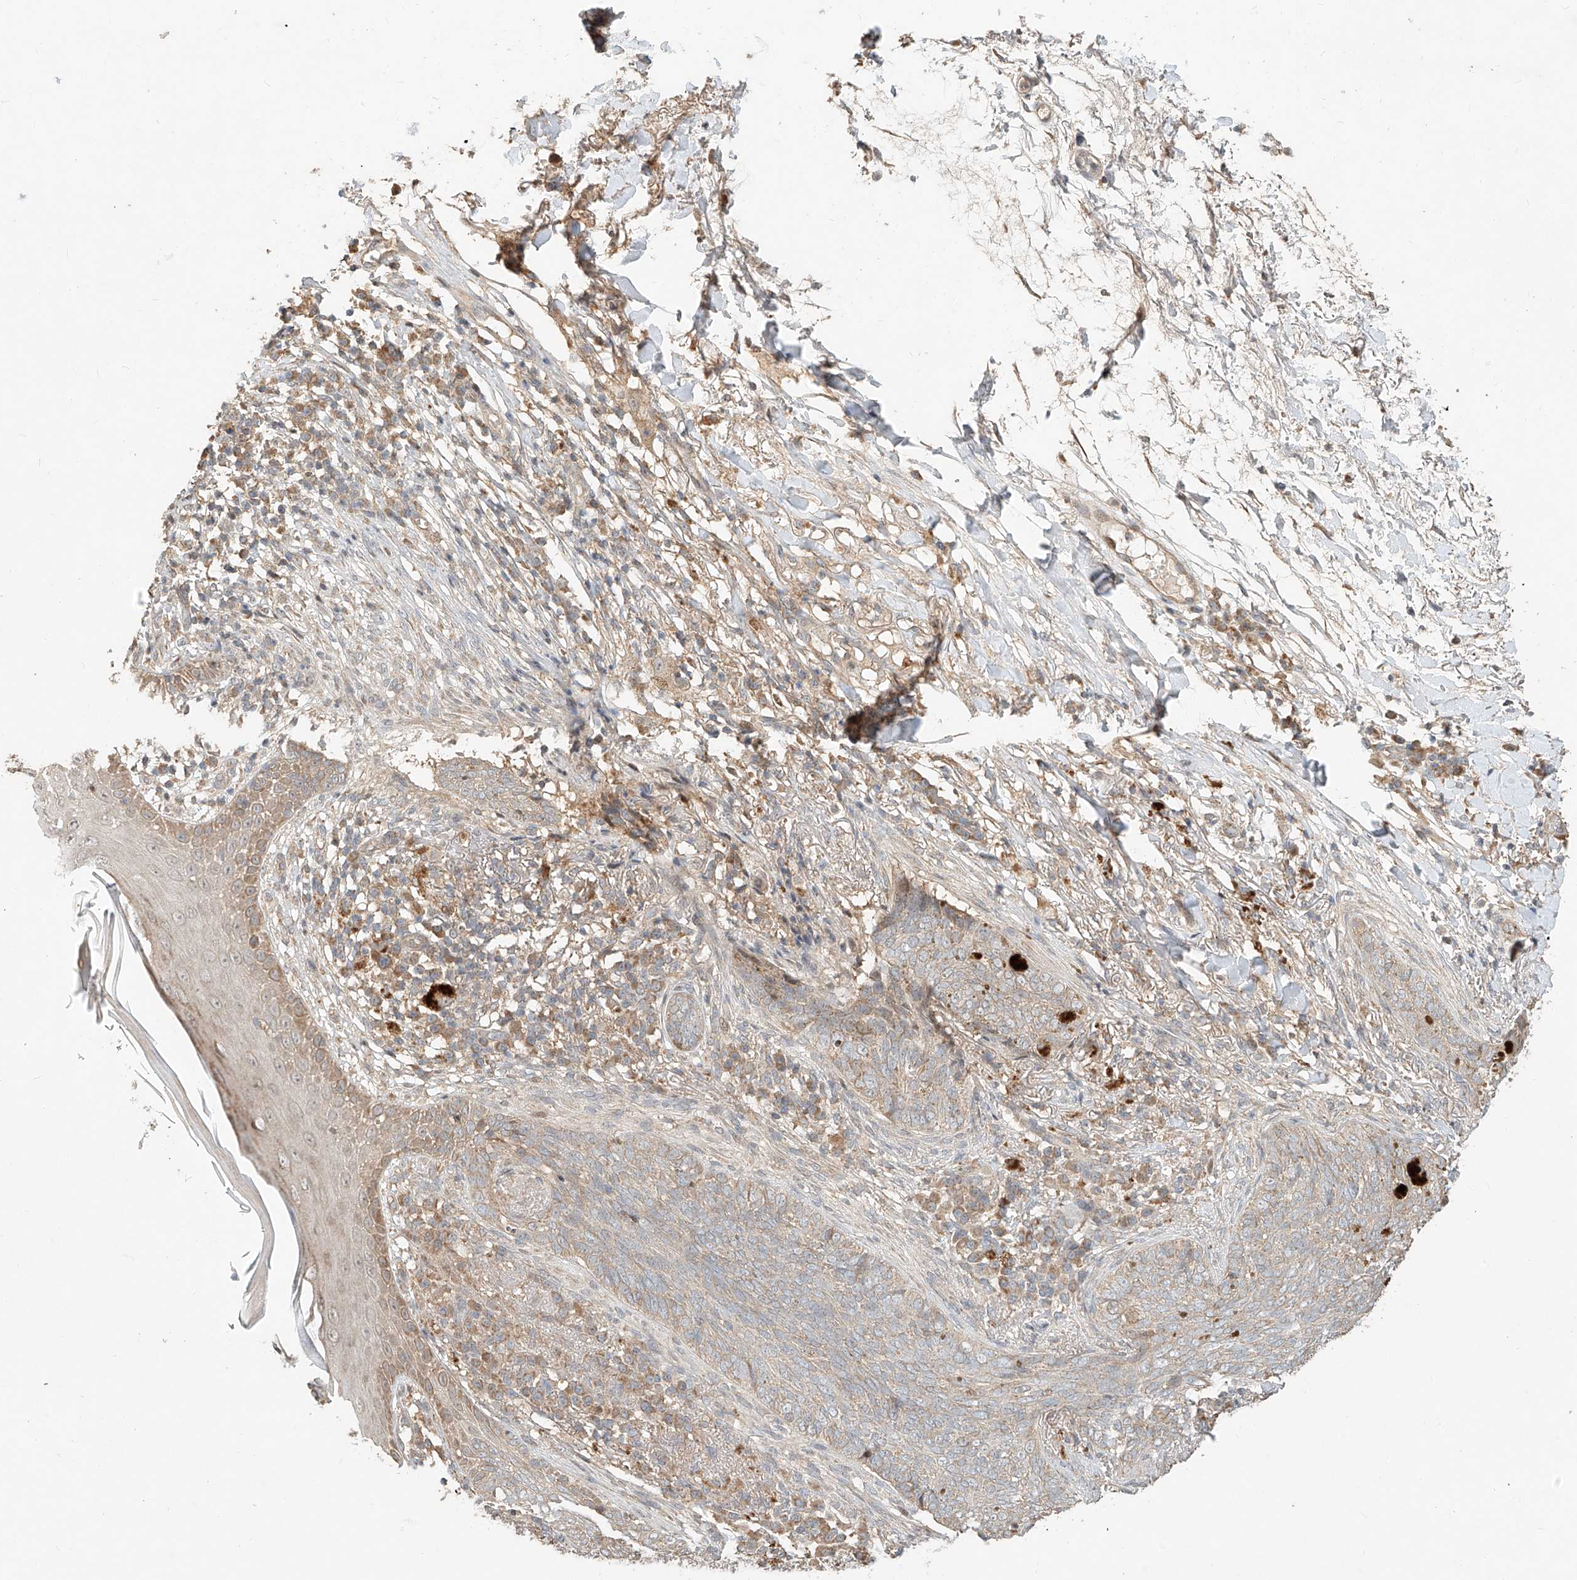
{"staining": {"intensity": "weak", "quantity": "<25%", "location": "cytoplasmic/membranous"}, "tissue": "skin cancer", "cell_type": "Tumor cells", "image_type": "cancer", "snomed": [{"axis": "morphology", "description": "Basal cell carcinoma"}, {"axis": "topography", "description": "Skin"}], "caption": "Protein analysis of skin basal cell carcinoma exhibits no significant staining in tumor cells.", "gene": "TMEM61", "patient": {"sex": "male", "age": 85}}